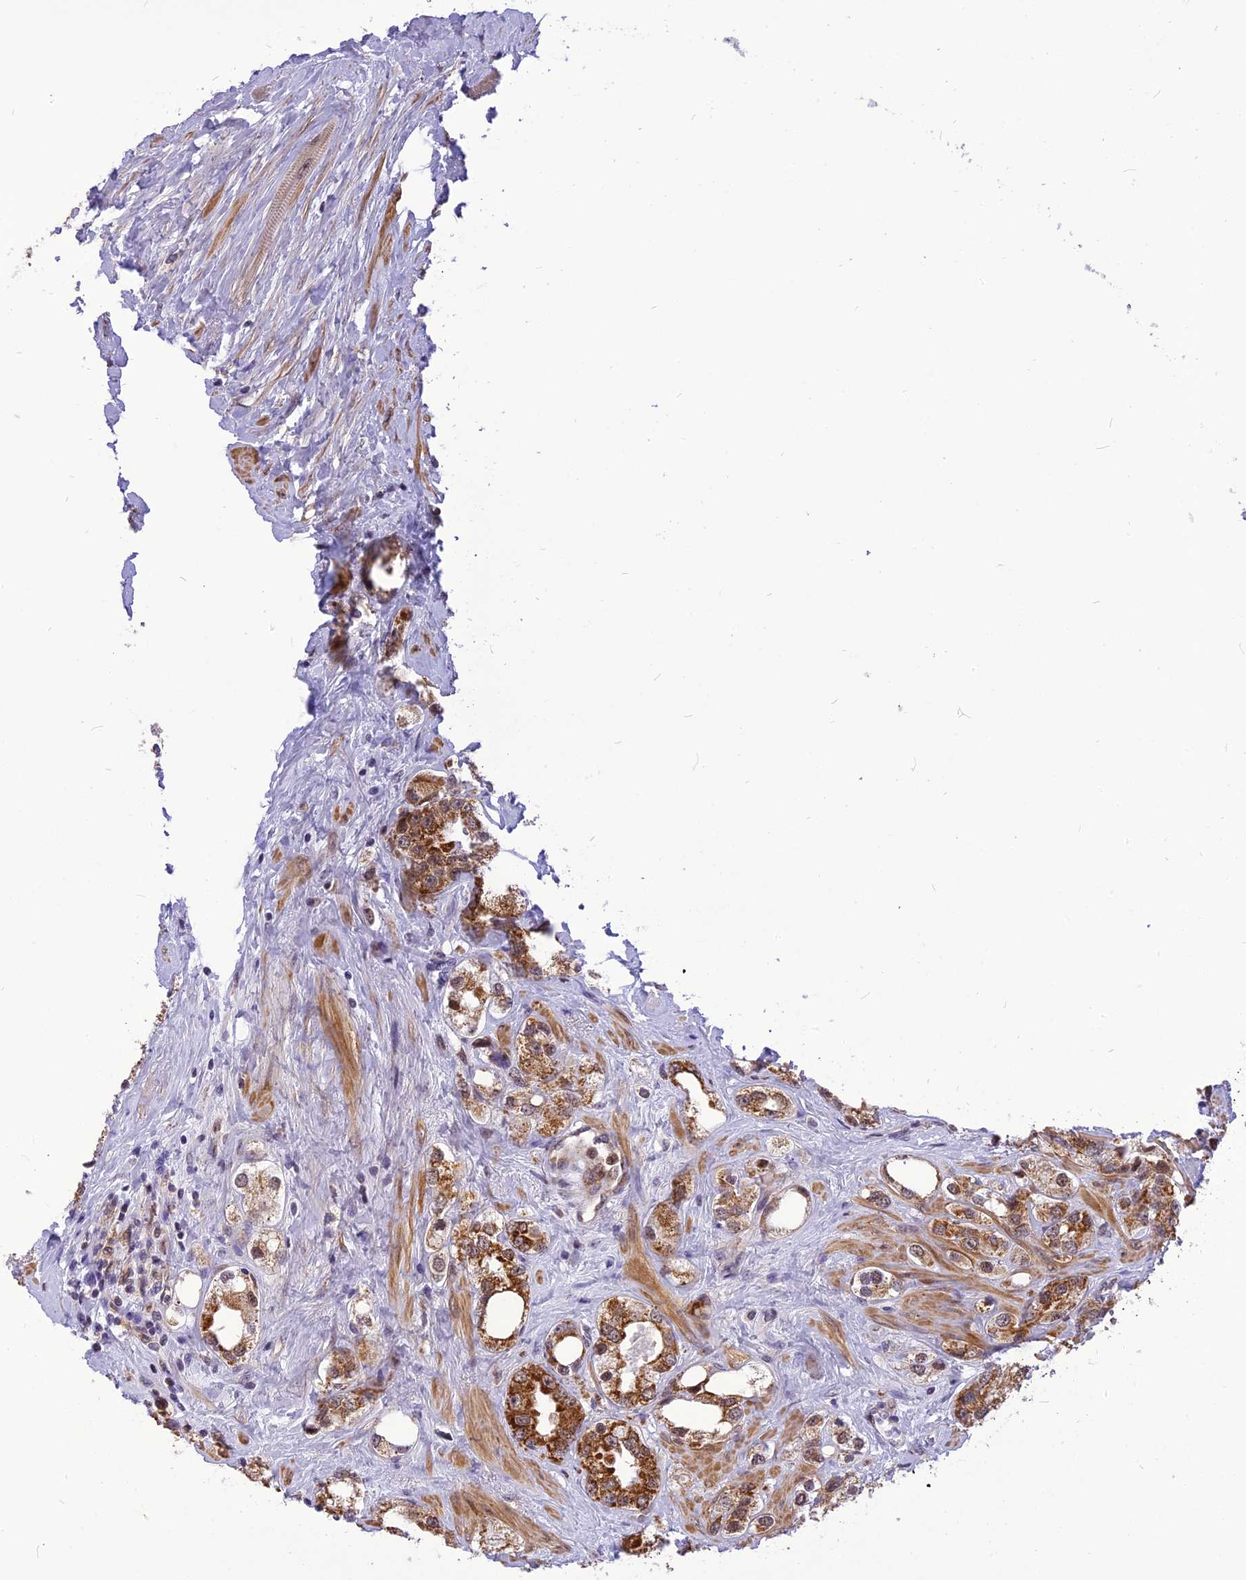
{"staining": {"intensity": "moderate", "quantity": ">75%", "location": "cytoplasmic/membranous"}, "tissue": "prostate cancer", "cell_type": "Tumor cells", "image_type": "cancer", "snomed": [{"axis": "morphology", "description": "Adenocarcinoma, NOS"}, {"axis": "topography", "description": "Prostate"}], "caption": "This histopathology image displays immunohistochemistry (IHC) staining of prostate cancer (adenocarcinoma), with medium moderate cytoplasmic/membranous positivity in about >75% of tumor cells.", "gene": "CMC1", "patient": {"sex": "male", "age": 79}}